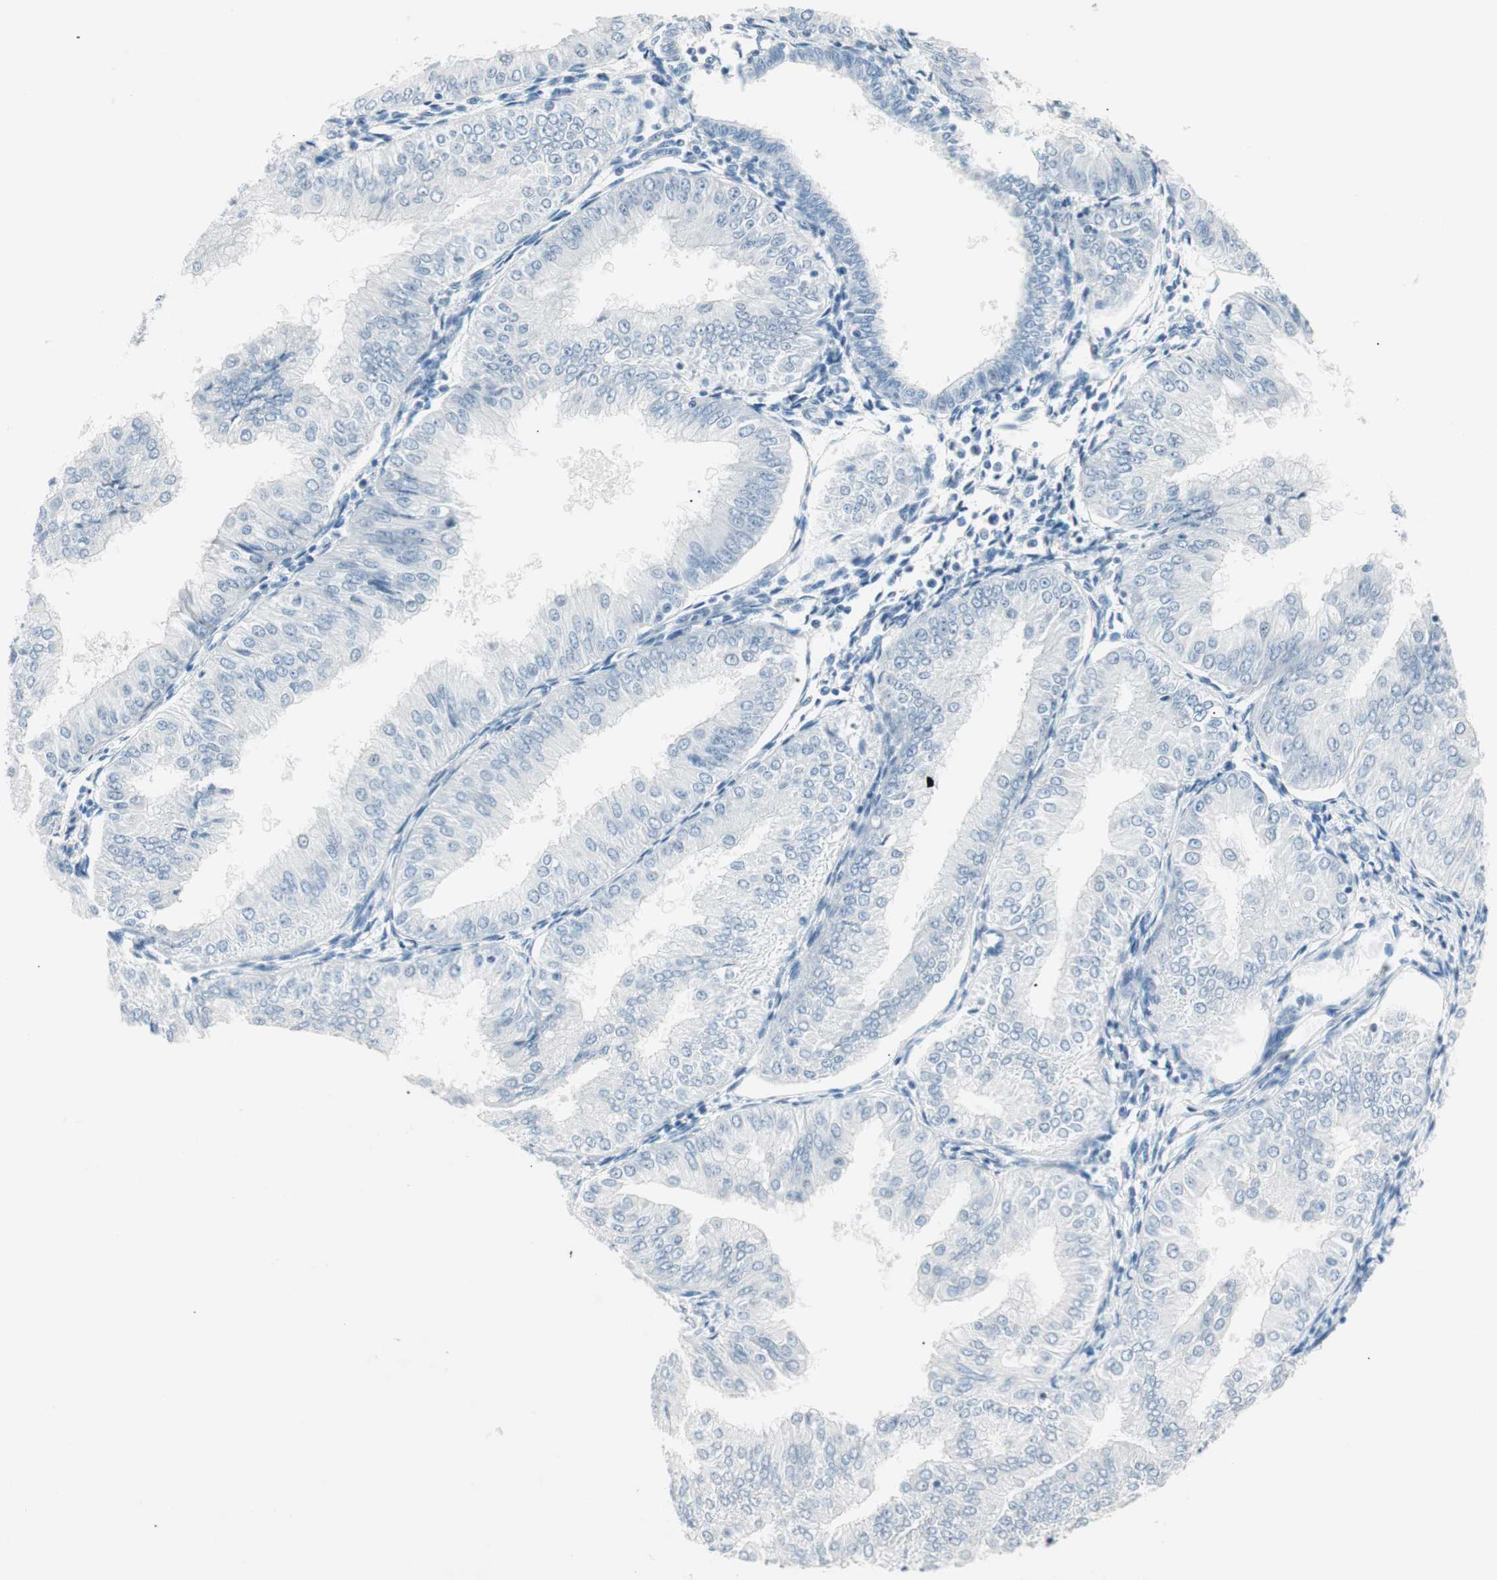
{"staining": {"intensity": "negative", "quantity": "none", "location": "none"}, "tissue": "endometrial cancer", "cell_type": "Tumor cells", "image_type": "cancer", "snomed": [{"axis": "morphology", "description": "Adenocarcinoma, NOS"}, {"axis": "topography", "description": "Endometrium"}], "caption": "High magnification brightfield microscopy of endometrial adenocarcinoma stained with DAB (3,3'-diaminobenzidine) (brown) and counterstained with hematoxylin (blue): tumor cells show no significant expression. Nuclei are stained in blue.", "gene": "HOXB13", "patient": {"sex": "female", "age": 53}}